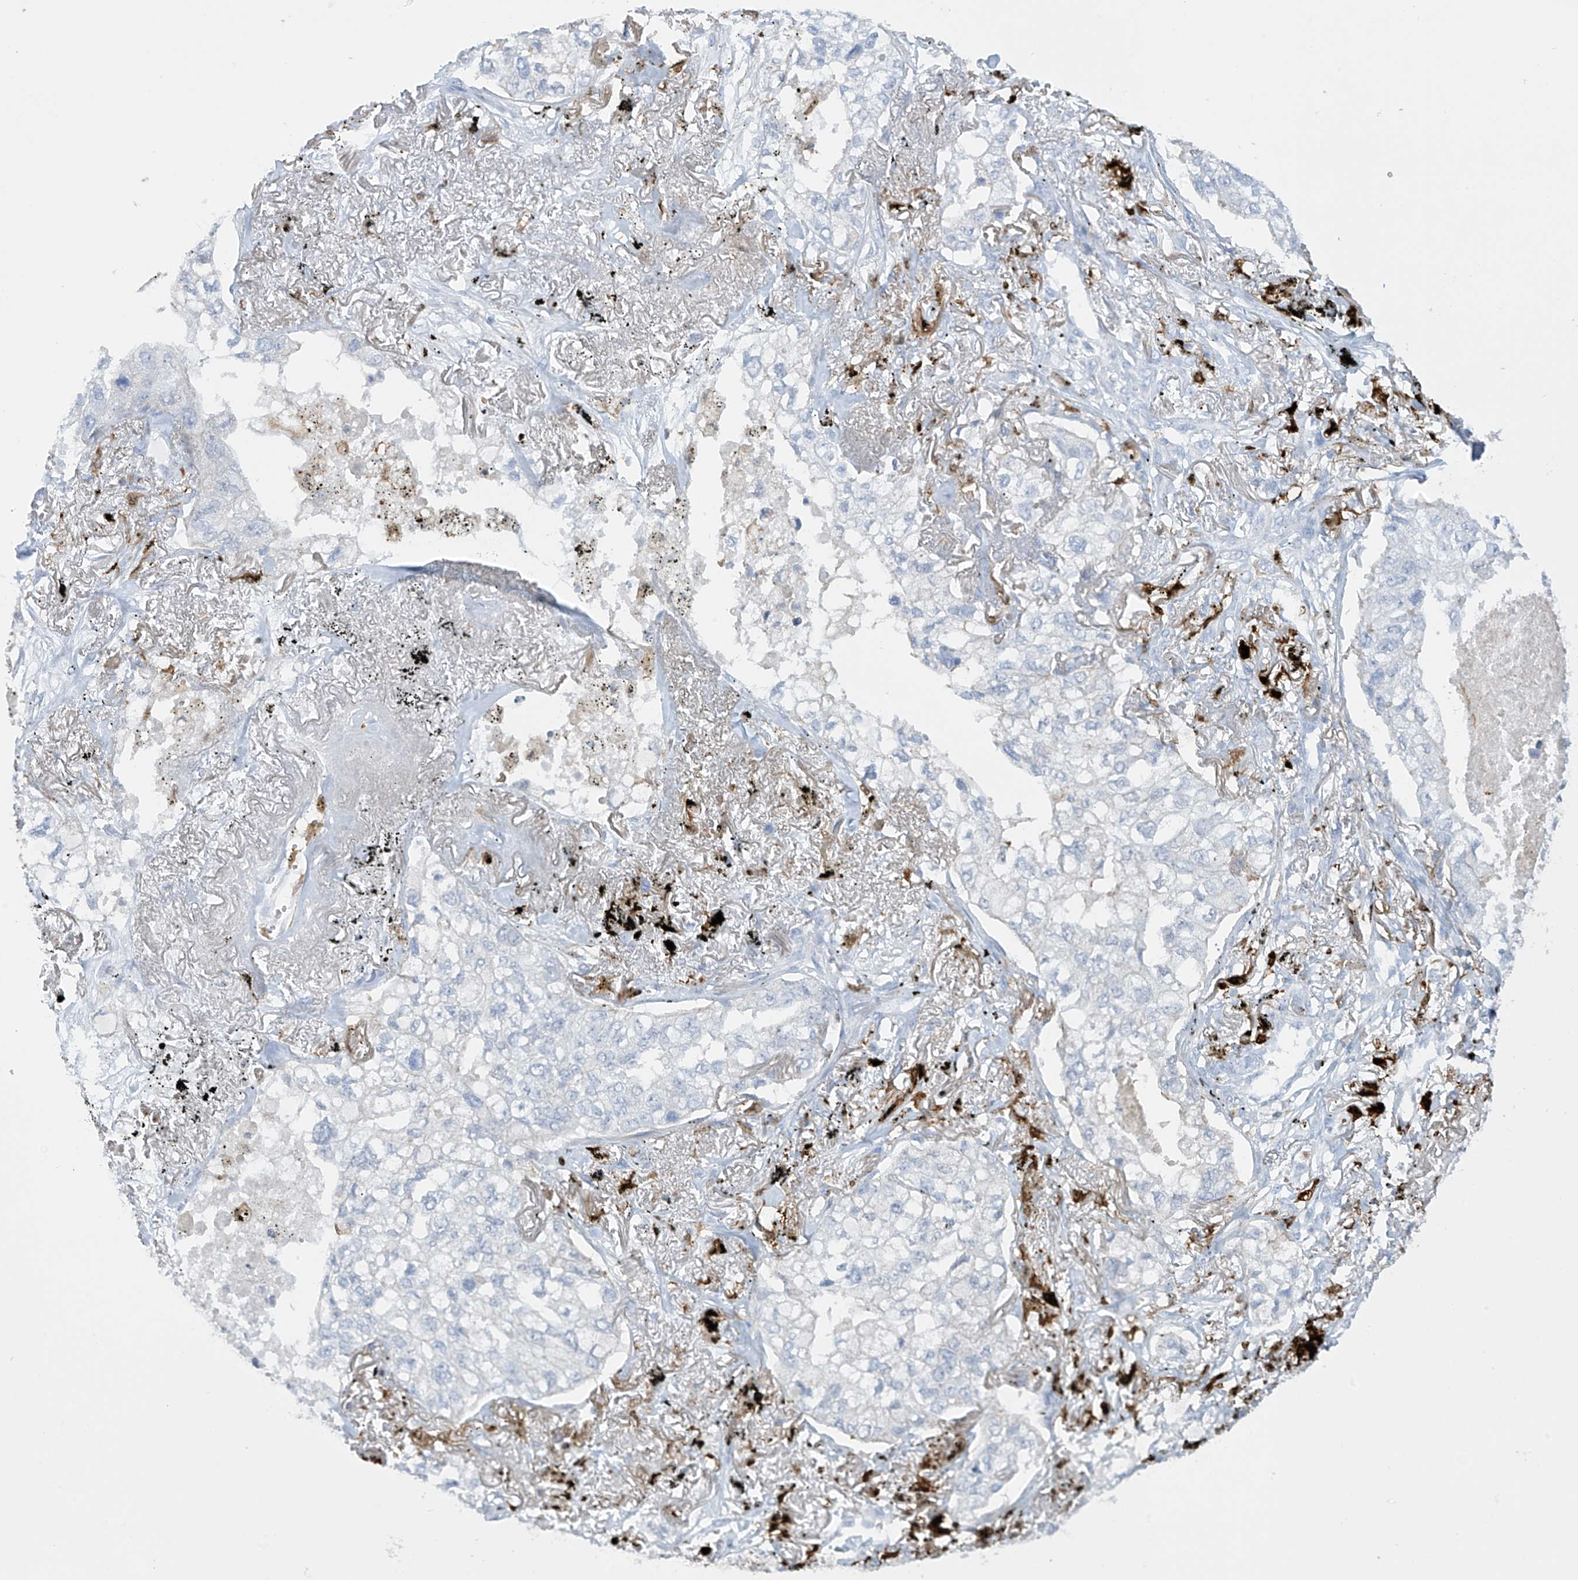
{"staining": {"intensity": "negative", "quantity": "none", "location": "none"}, "tissue": "lung cancer", "cell_type": "Tumor cells", "image_type": "cancer", "snomed": [{"axis": "morphology", "description": "Adenocarcinoma, NOS"}, {"axis": "topography", "description": "Lung"}], "caption": "Tumor cells are negative for brown protein staining in adenocarcinoma (lung). (Stains: DAB IHC with hematoxylin counter stain, Microscopy: brightfield microscopy at high magnification).", "gene": "TRMT2B", "patient": {"sex": "male", "age": 65}}